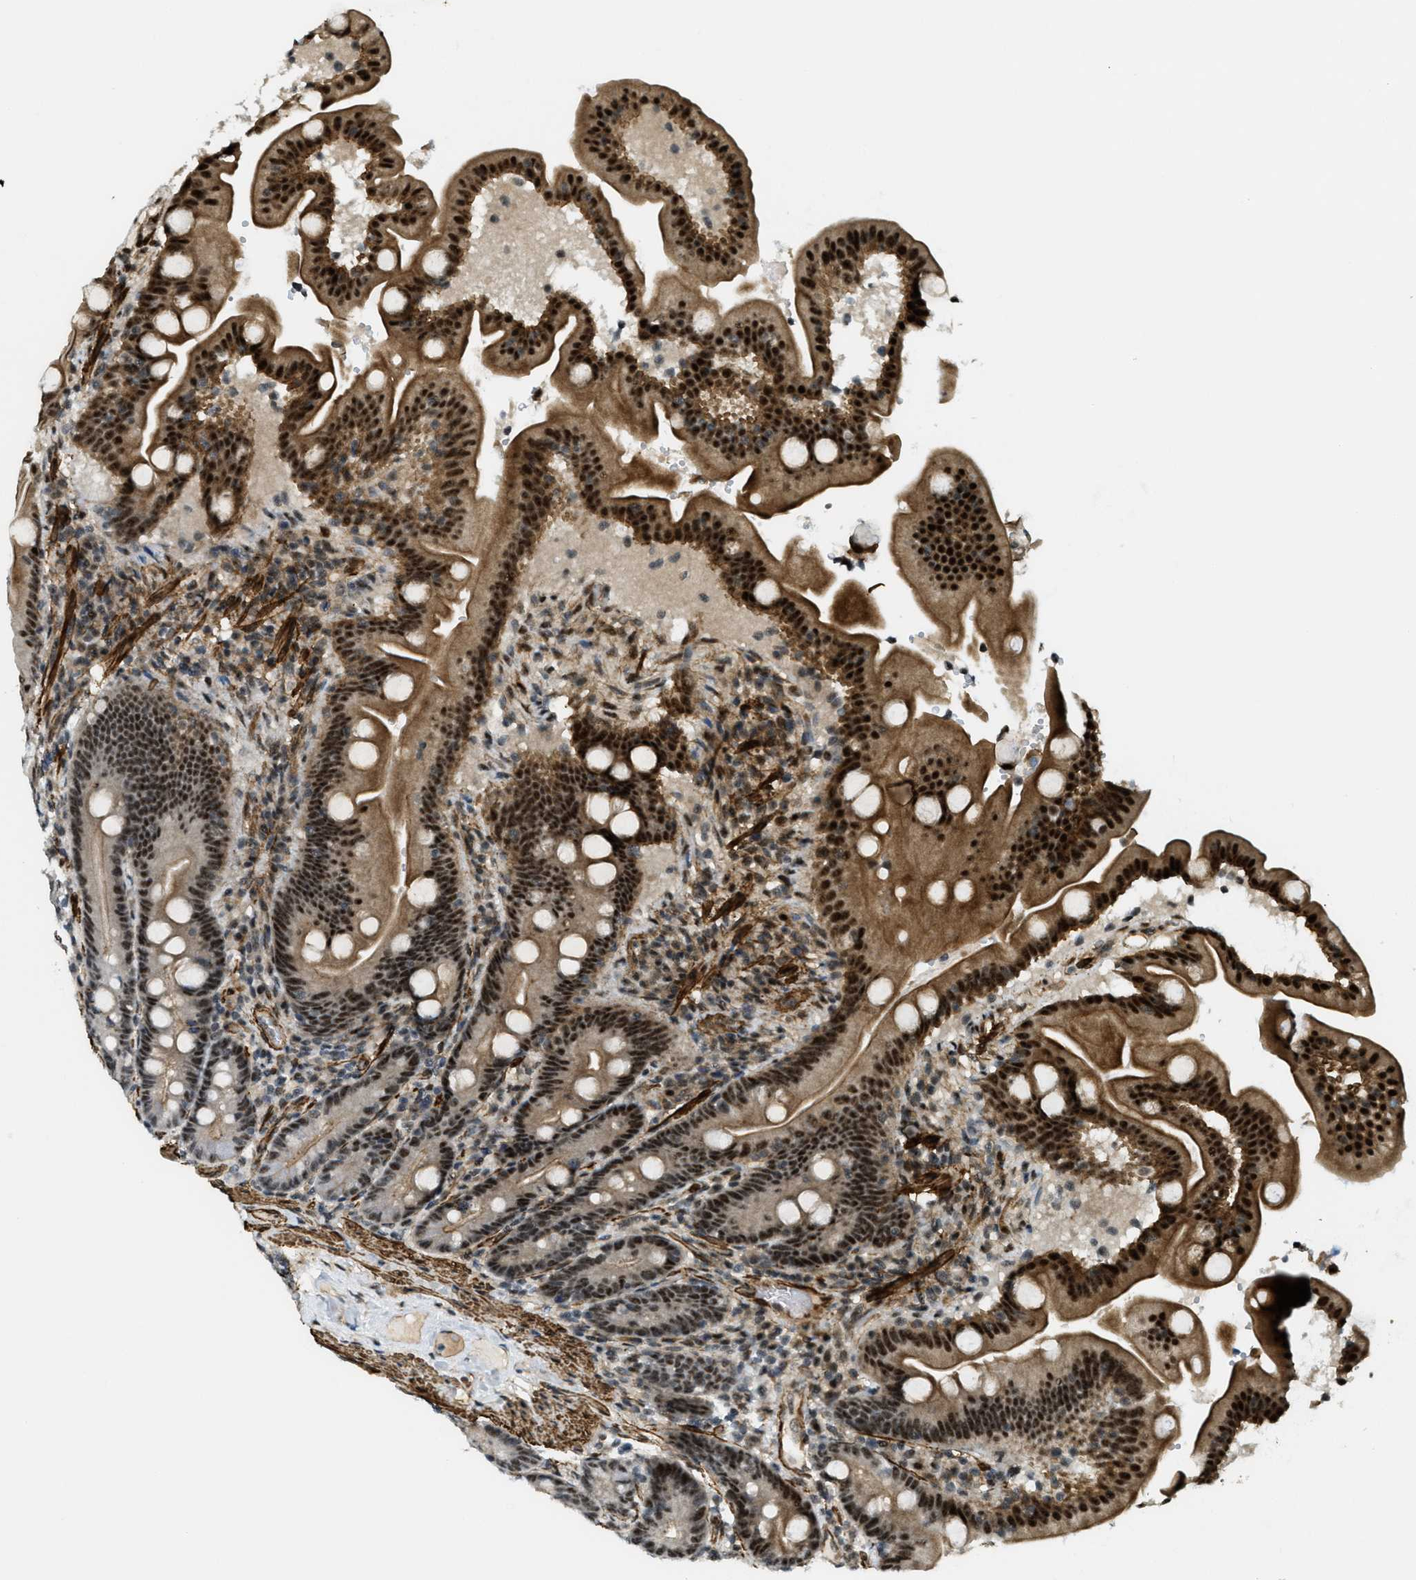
{"staining": {"intensity": "strong", "quantity": ">75%", "location": "cytoplasmic/membranous,nuclear"}, "tissue": "duodenum", "cell_type": "Glandular cells", "image_type": "normal", "snomed": [{"axis": "morphology", "description": "Normal tissue, NOS"}, {"axis": "topography", "description": "Duodenum"}], "caption": "Duodenum stained for a protein demonstrates strong cytoplasmic/membranous,nuclear positivity in glandular cells. The protein is stained brown, and the nuclei are stained in blue (DAB (3,3'-diaminobenzidine) IHC with brightfield microscopy, high magnification).", "gene": "CFAP36", "patient": {"sex": "male", "age": 54}}